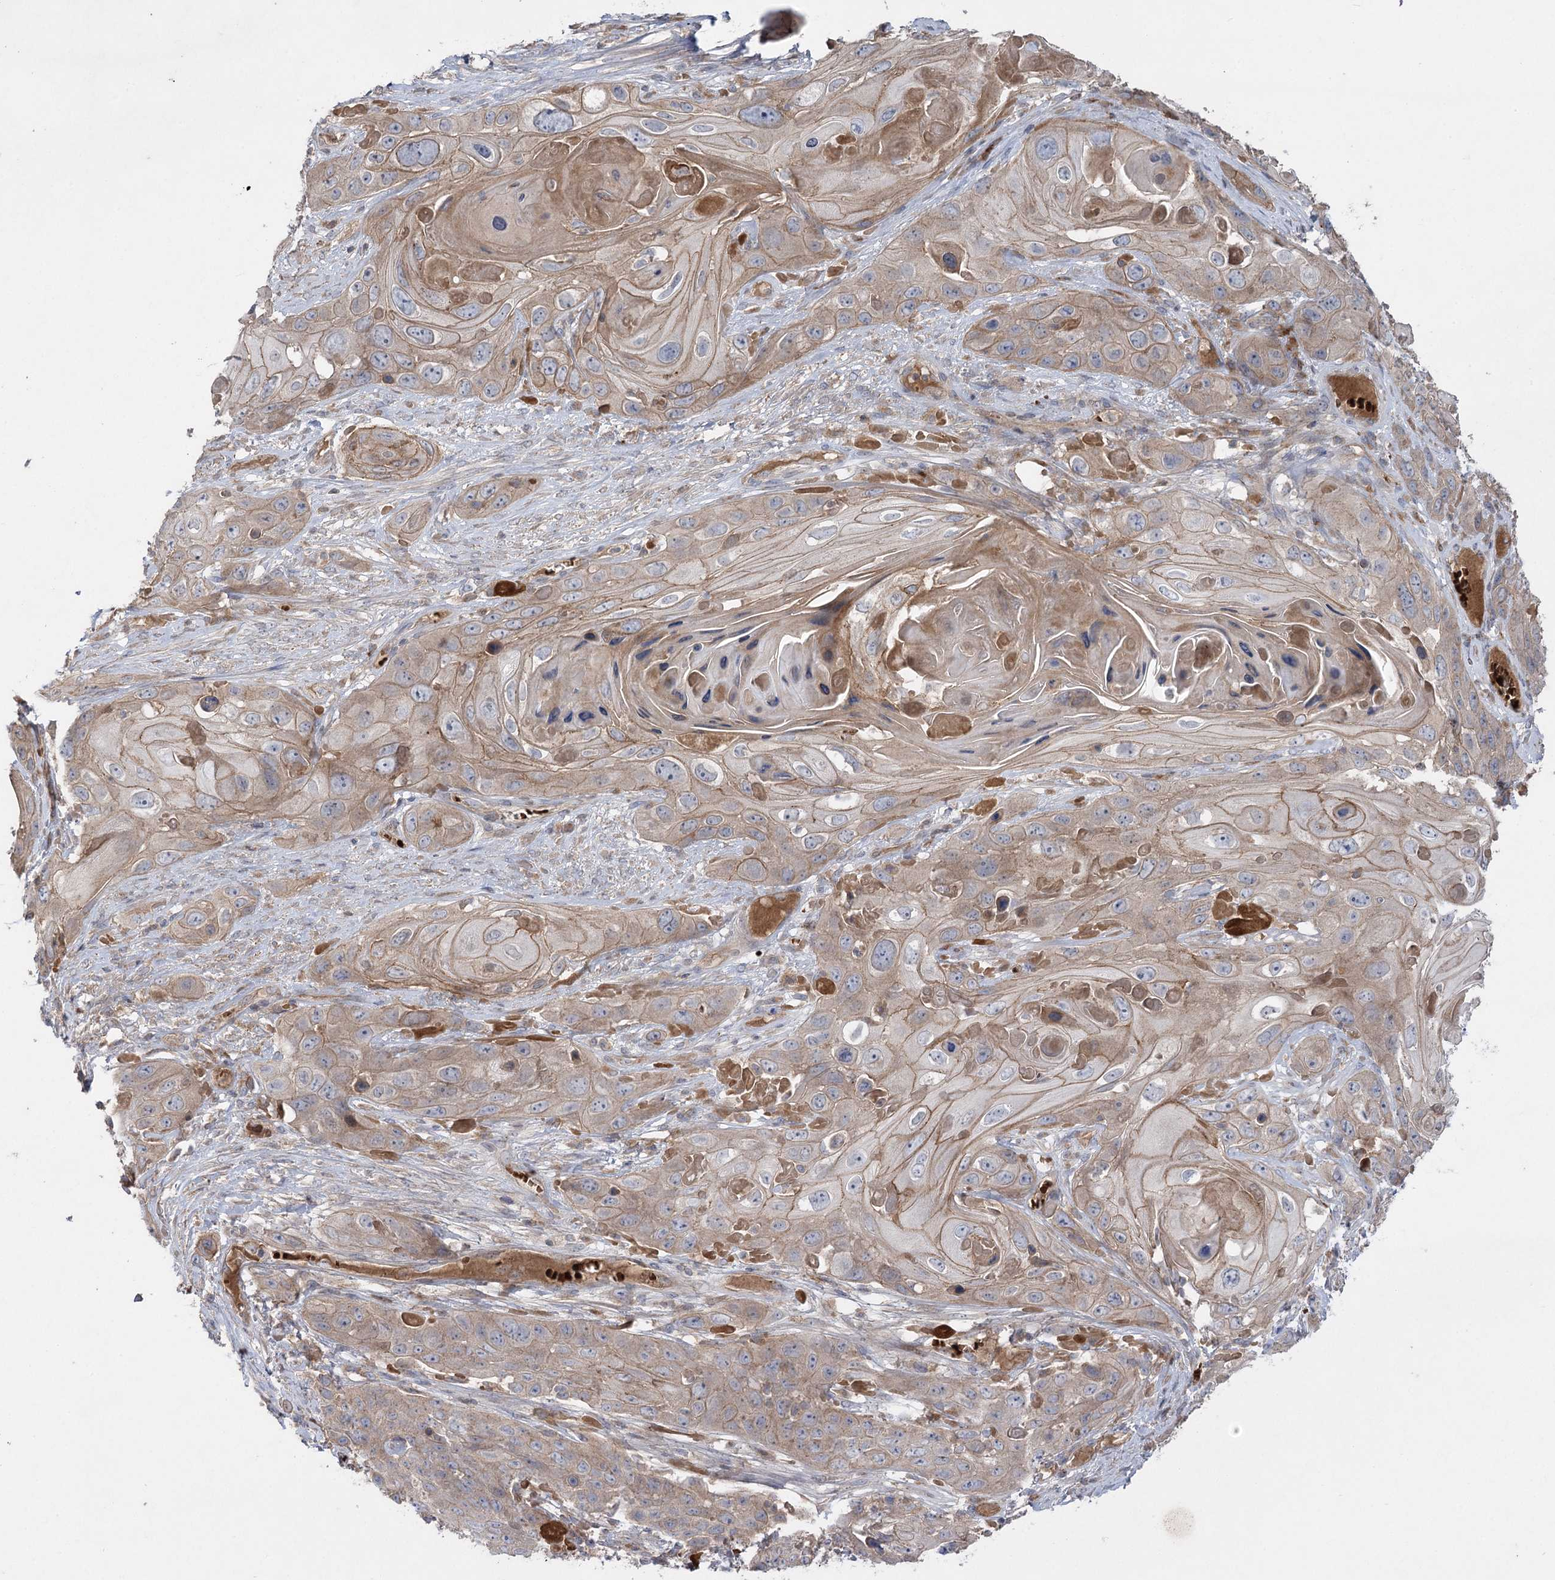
{"staining": {"intensity": "moderate", "quantity": ">75%", "location": "cytoplasmic/membranous"}, "tissue": "skin cancer", "cell_type": "Tumor cells", "image_type": "cancer", "snomed": [{"axis": "morphology", "description": "Squamous cell carcinoma, NOS"}, {"axis": "topography", "description": "Skin"}], "caption": "There is medium levels of moderate cytoplasmic/membranous expression in tumor cells of skin cancer (squamous cell carcinoma), as demonstrated by immunohistochemical staining (brown color).", "gene": "KIAA0825", "patient": {"sex": "male", "age": 55}}